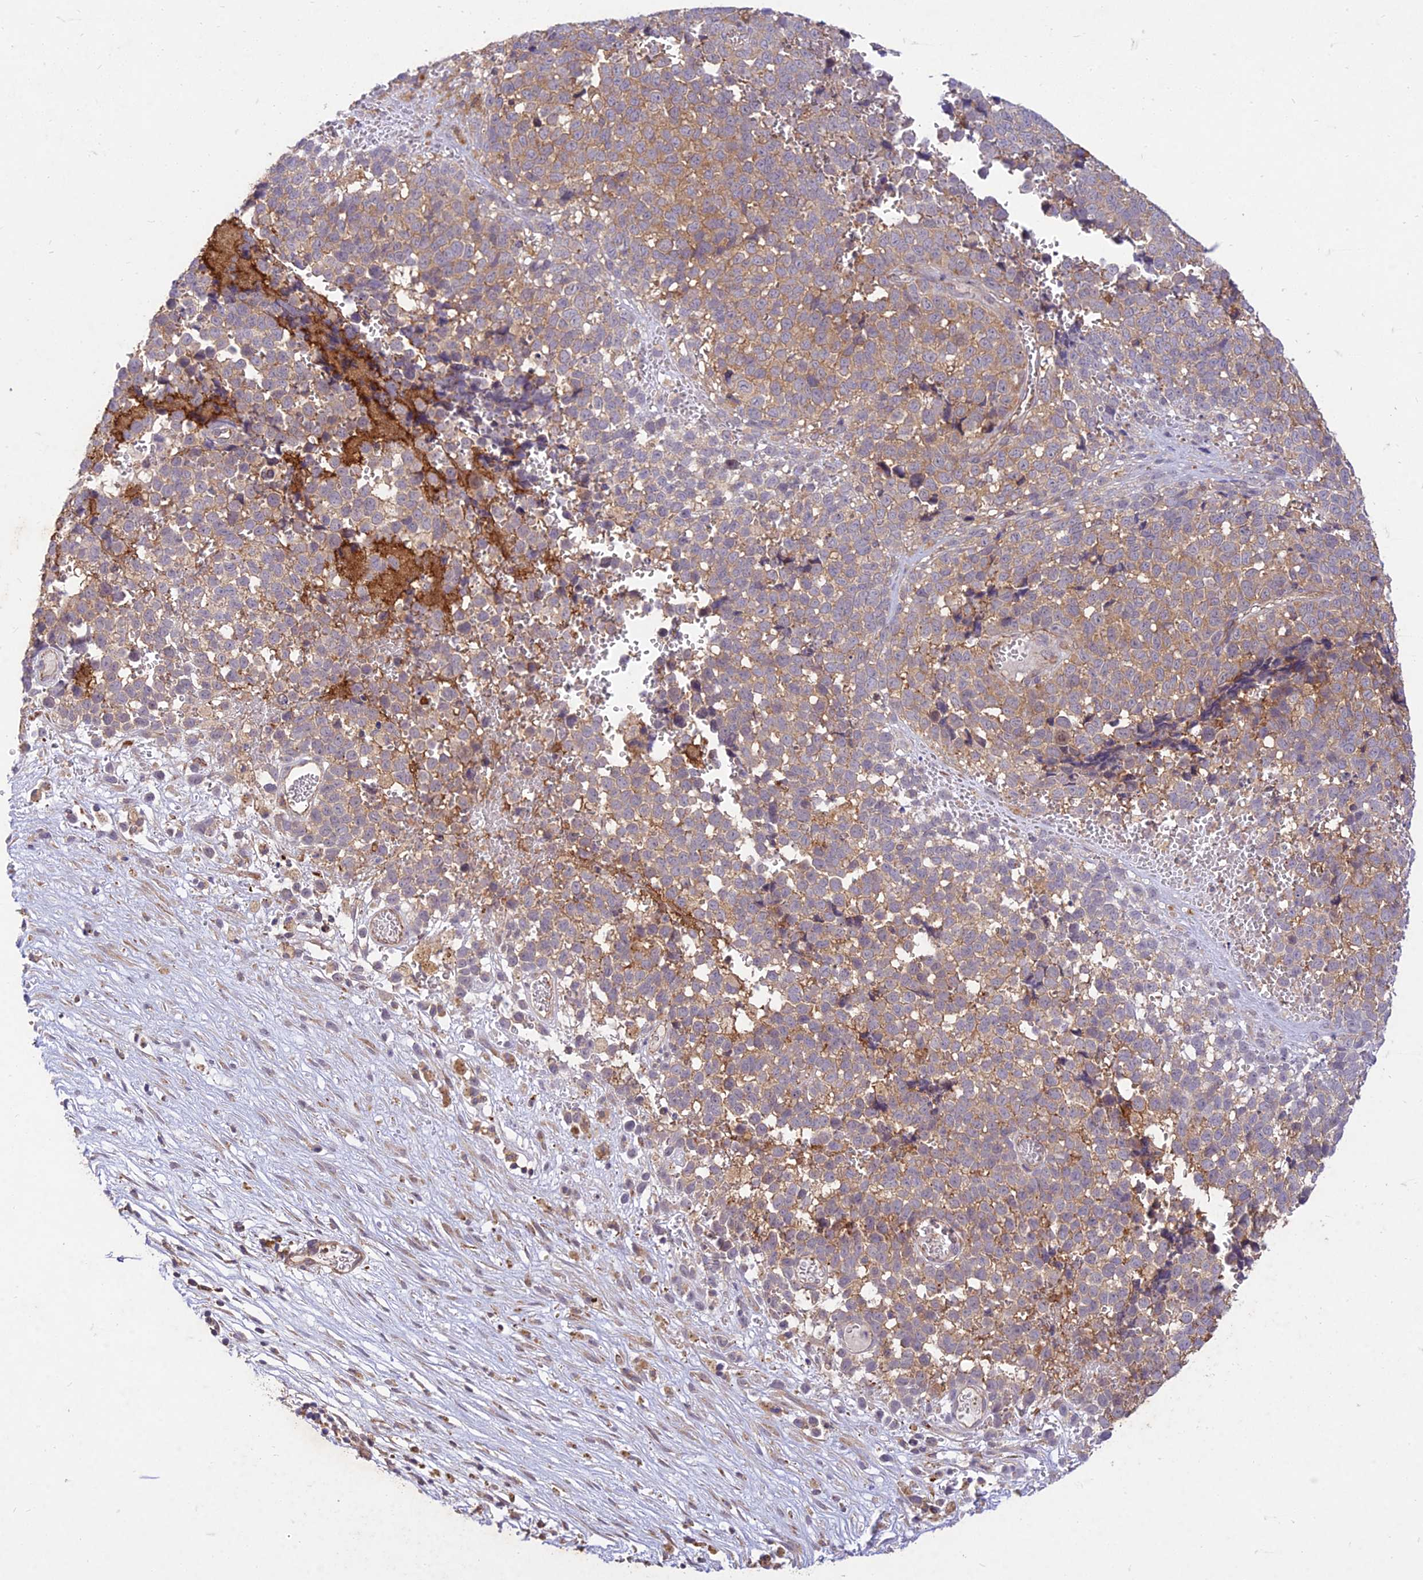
{"staining": {"intensity": "weak", "quantity": "25%-75%", "location": "cytoplasmic/membranous"}, "tissue": "melanoma", "cell_type": "Tumor cells", "image_type": "cancer", "snomed": [{"axis": "morphology", "description": "Malignant melanoma, NOS"}, {"axis": "topography", "description": "Nose, NOS"}], "caption": "Immunohistochemistry (IHC) of human malignant melanoma shows low levels of weak cytoplasmic/membranous staining in approximately 25%-75% of tumor cells. Using DAB (brown) and hematoxylin (blue) stains, captured at high magnification using brightfield microscopy.", "gene": "NXNL2", "patient": {"sex": "female", "age": 48}}